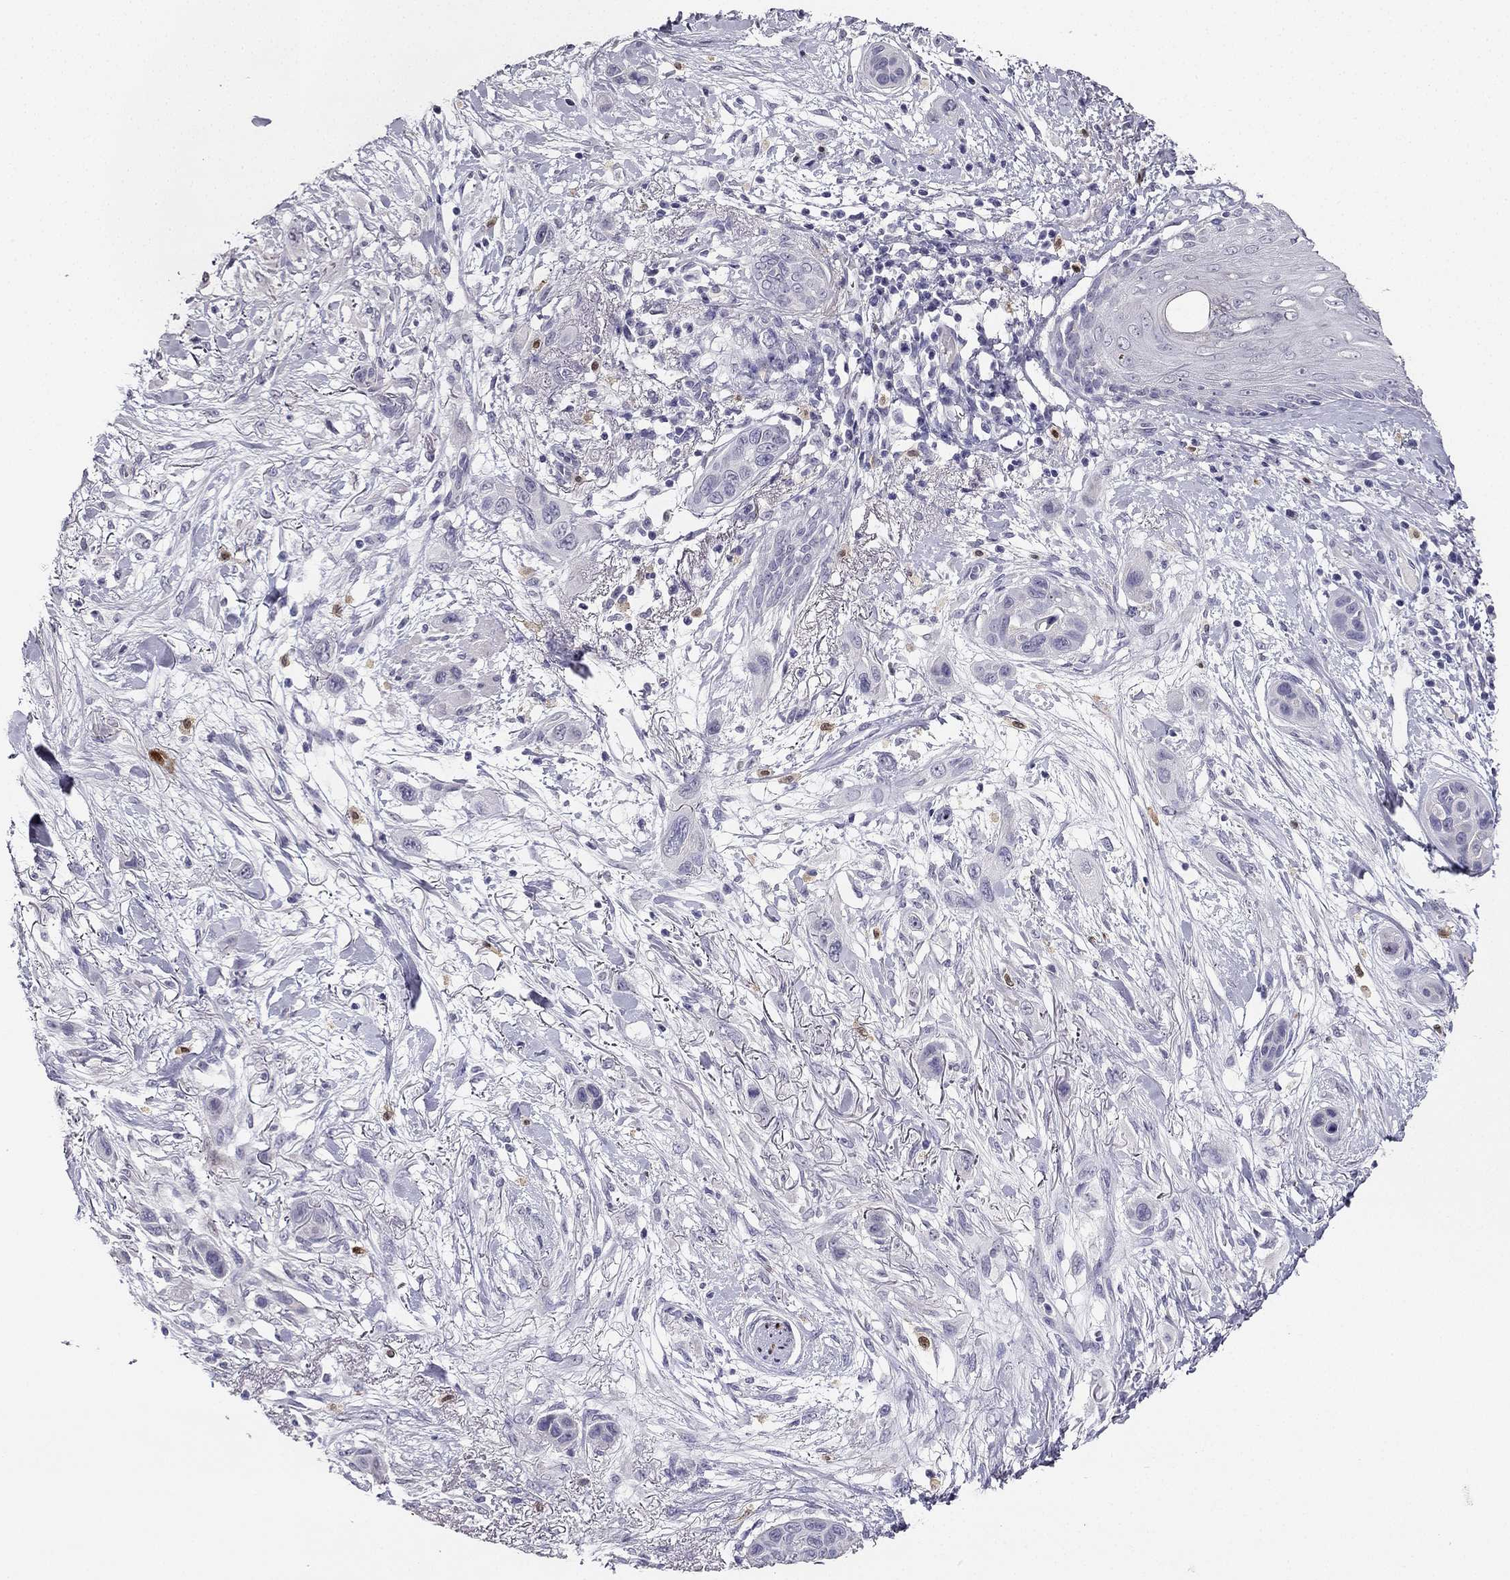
{"staining": {"intensity": "negative", "quantity": "none", "location": "none"}, "tissue": "skin cancer", "cell_type": "Tumor cells", "image_type": "cancer", "snomed": [{"axis": "morphology", "description": "Squamous cell carcinoma, NOS"}, {"axis": "topography", "description": "Skin"}], "caption": "An image of human squamous cell carcinoma (skin) is negative for staining in tumor cells.", "gene": "CALB2", "patient": {"sex": "male", "age": 79}}